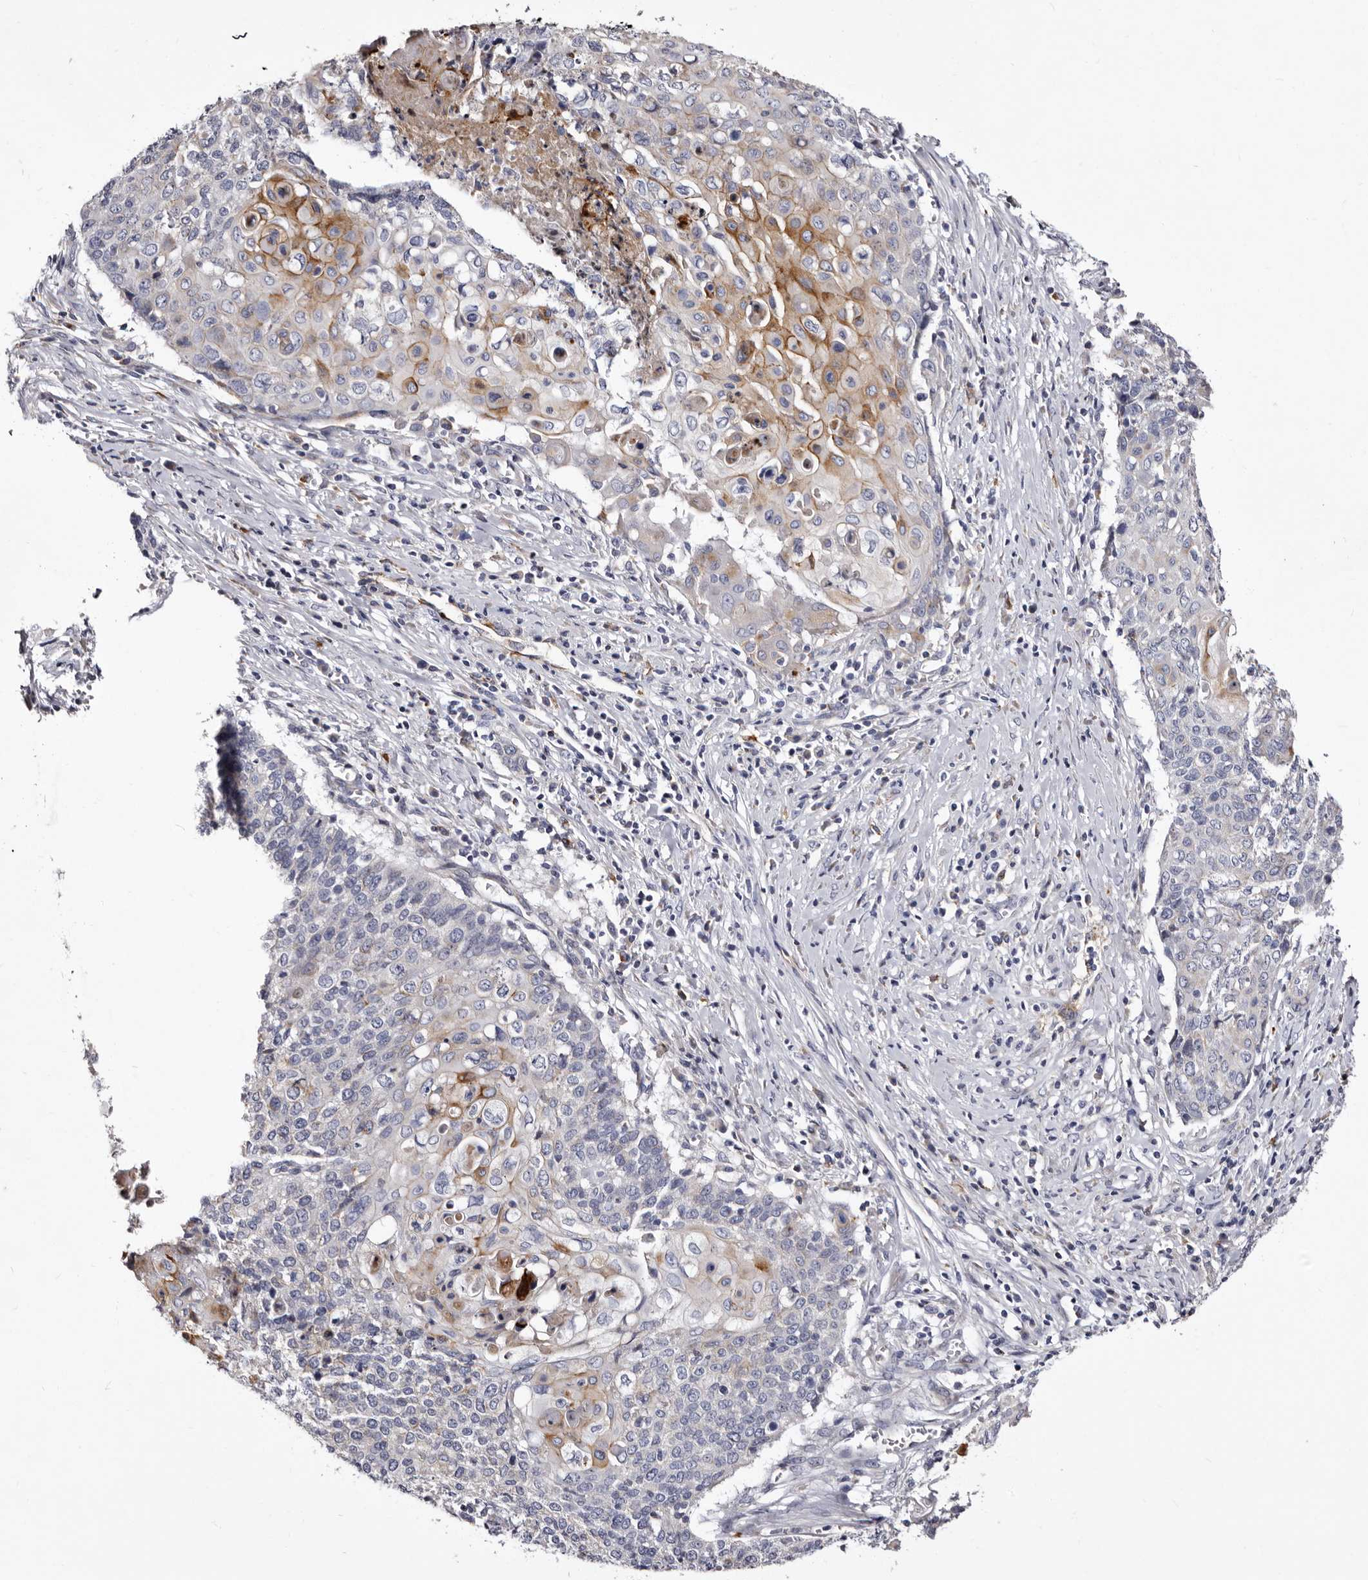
{"staining": {"intensity": "moderate", "quantity": "<25%", "location": "cytoplasmic/membranous"}, "tissue": "cervical cancer", "cell_type": "Tumor cells", "image_type": "cancer", "snomed": [{"axis": "morphology", "description": "Squamous cell carcinoma, NOS"}, {"axis": "topography", "description": "Cervix"}], "caption": "A brown stain labels moderate cytoplasmic/membranous staining of a protein in cervical cancer (squamous cell carcinoma) tumor cells. (Stains: DAB in brown, nuclei in blue, Microscopy: brightfield microscopy at high magnification).", "gene": "AUNIP", "patient": {"sex": "female", "age": 39}}